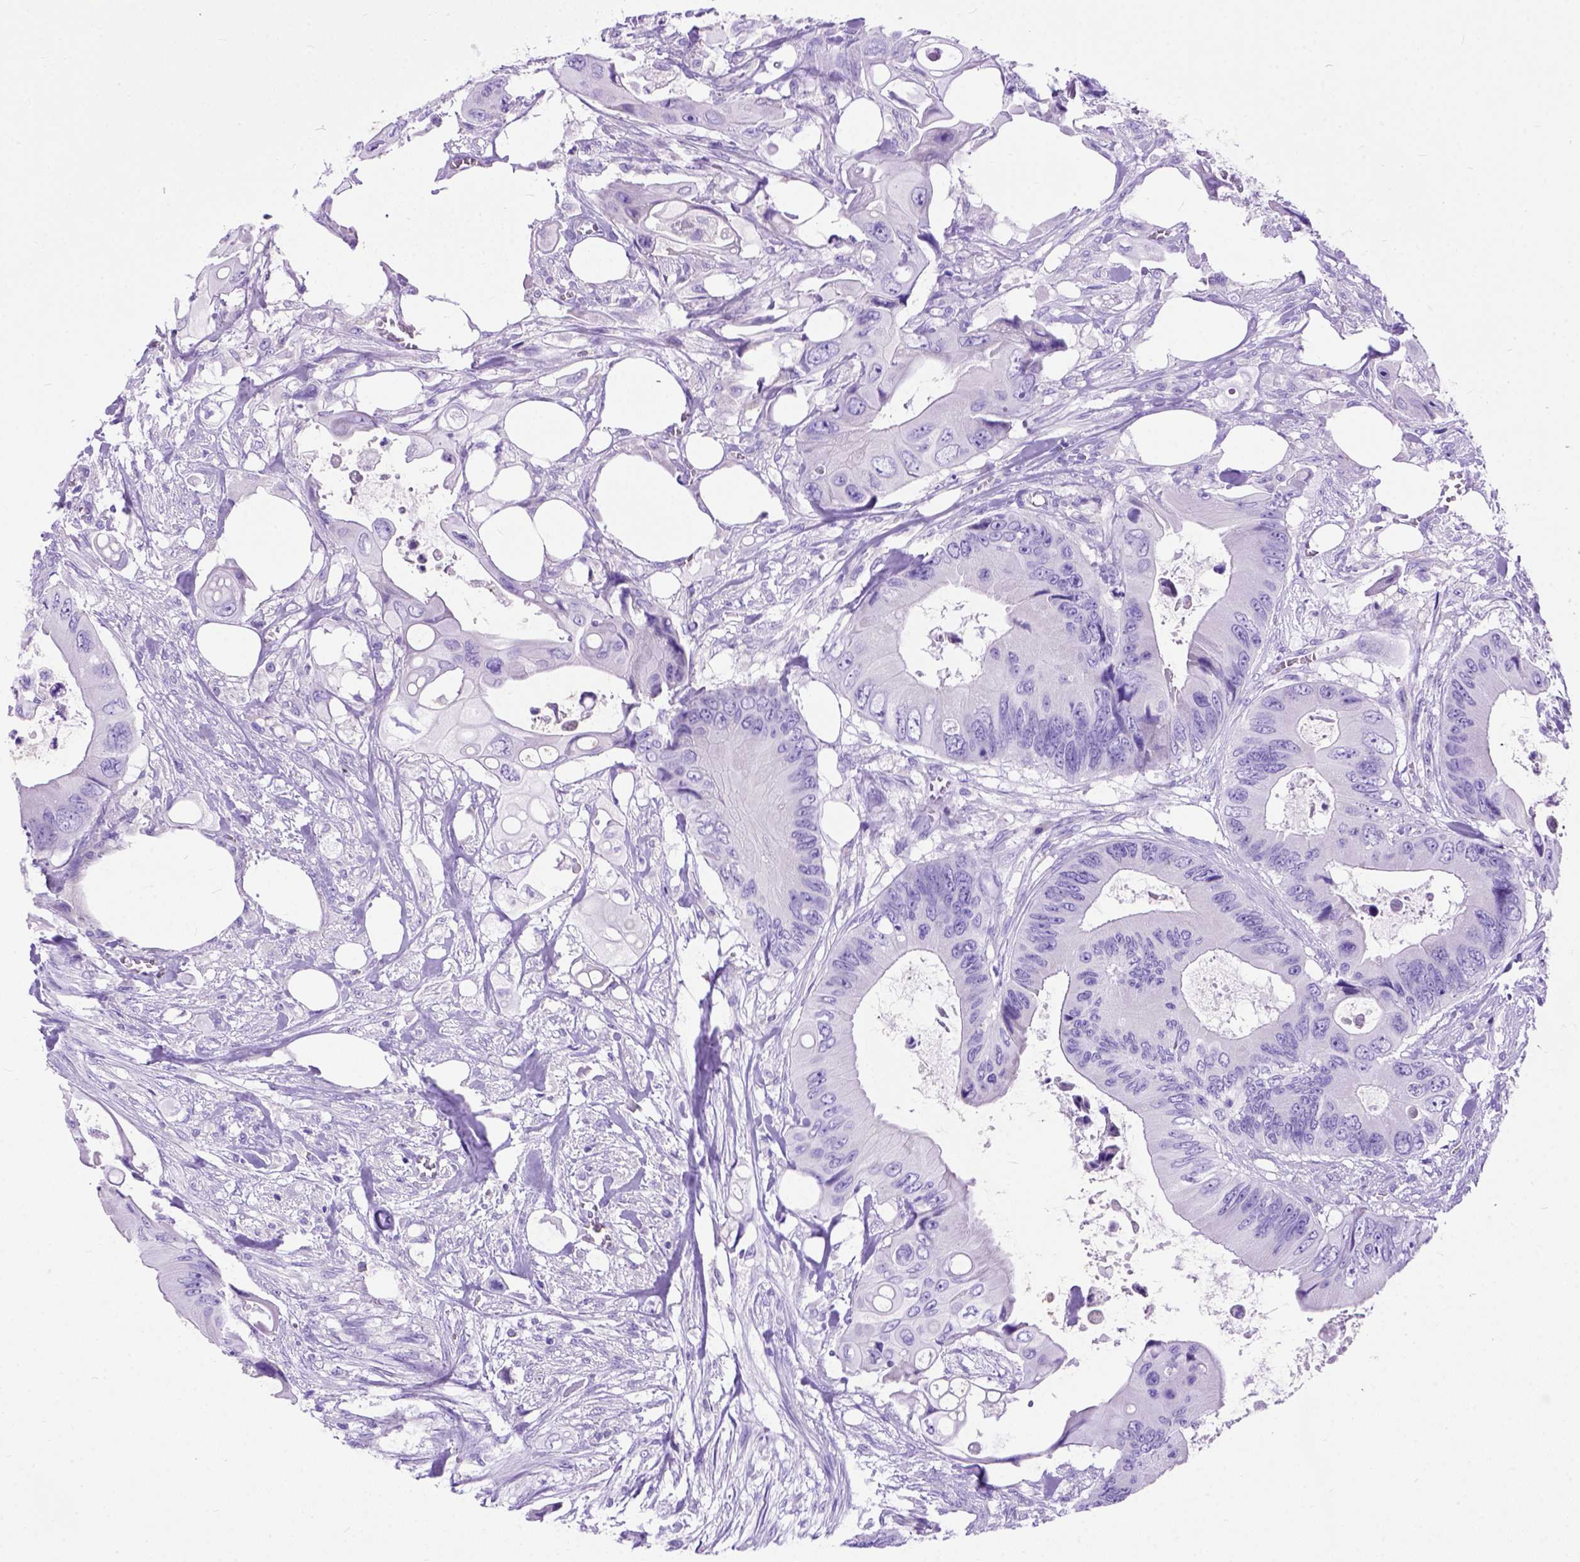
{"staining": {"intensity": "negative", "quantity": "none", "location": "none"}, "tissue": "colorectal cancer", "cell_type": "Tumor cells", "image_type": "cancer", "snomed": [{"axis": "morphology", "description": "Adenocarcinoma, NOS"}, {"axis": "topography", "description": "Rectum"}], "caption": "IHC of colorectal cancer reveals no expression in tumor cells.", "gene": "ODAD3", "patient": {"sex": "male", "age": 63}}